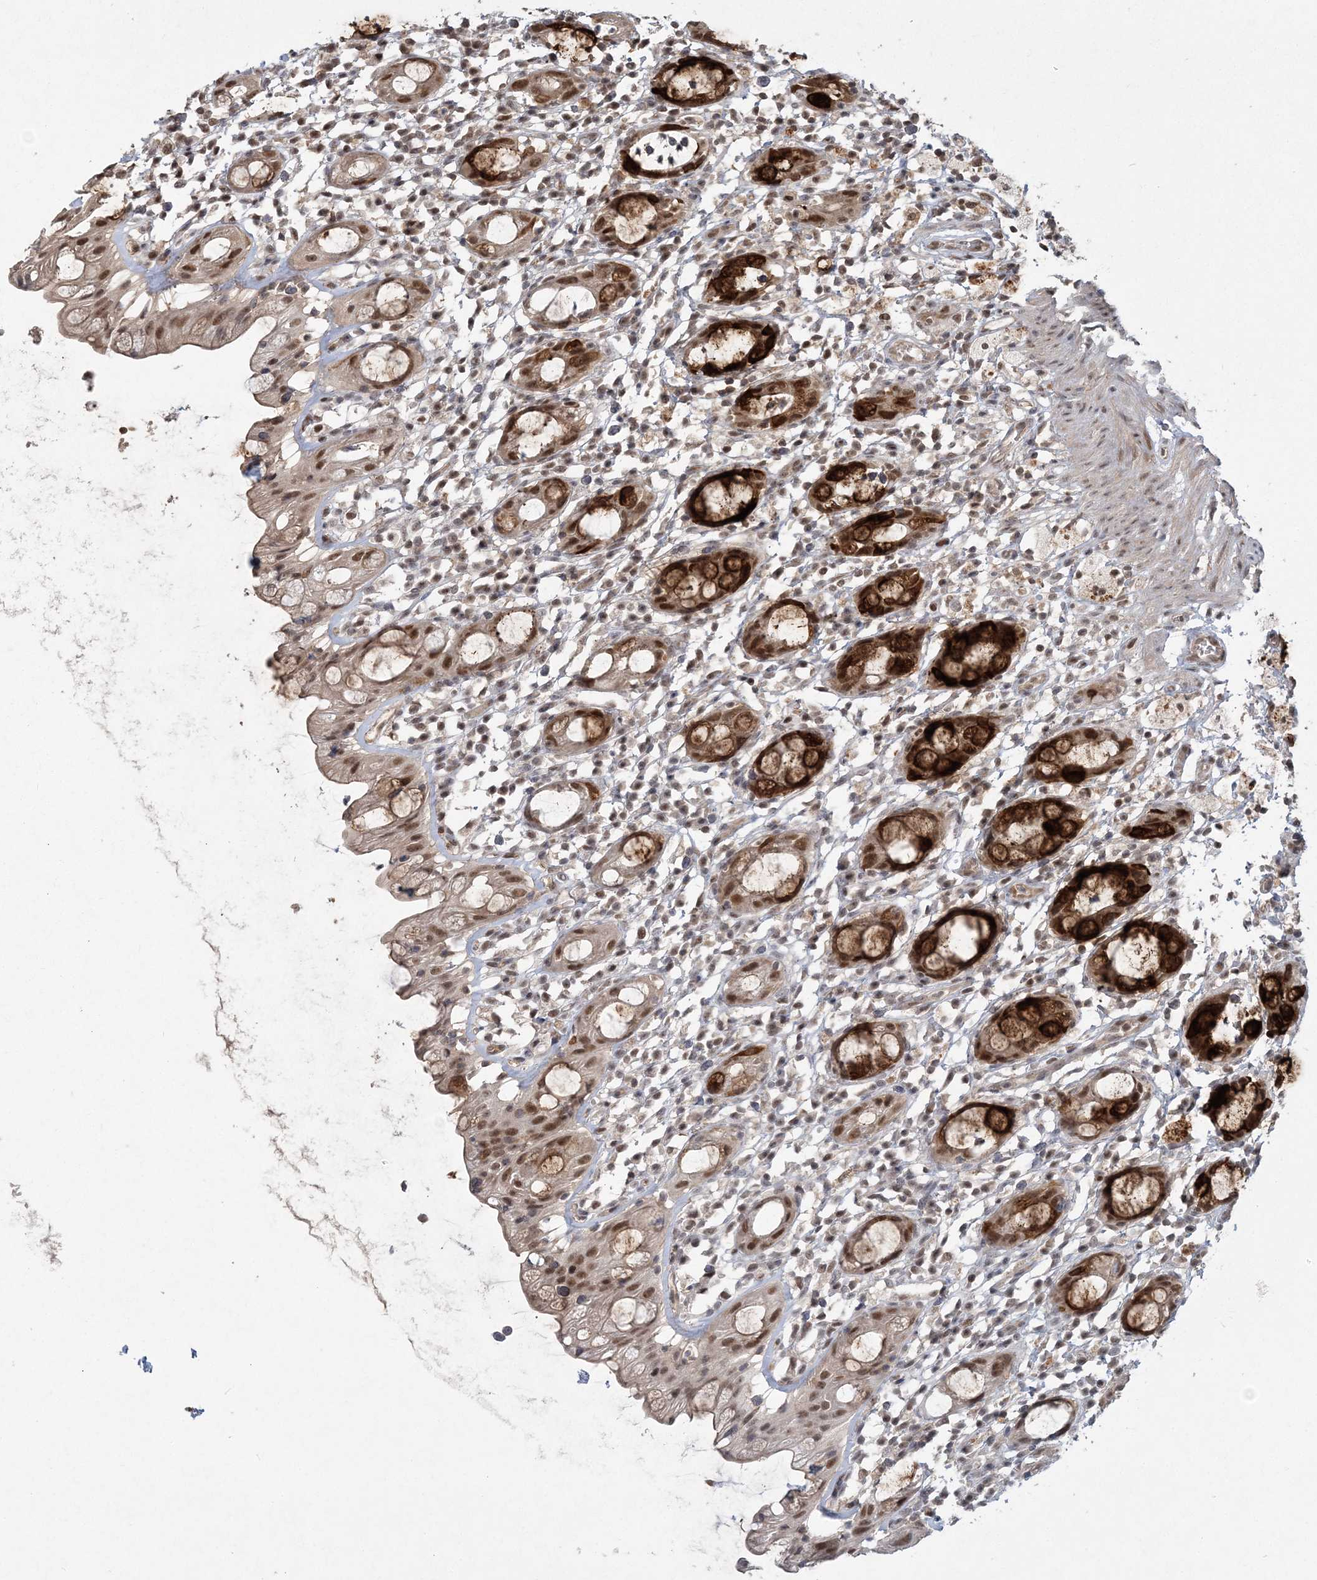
{"staining": {"intensity": "strong", "quantity": ">75%", "location": "cytoplasmic/membranous,nuclear"}, "tissue": "rectum", "cell_type": "Glandular cells", "image_type": "normal", "snomed": [{"axis": "morphology", "description": "Normal tissue, NOS"}, {"axis": "topography", "description": "Rectum"}], "caption": "Immunohistochemistry (DAB (3,3'-diaminobenzidine)) staining of unremarkable human rectum shows strong cytoplasmic/membranous,nuclear protein expression in about >75% of glandular cells. (DAB IHC, brown staining for protein, blue staining for nuclei).", "gene": "COPS7B", "patient": {"sex": "male", "age": 44}}